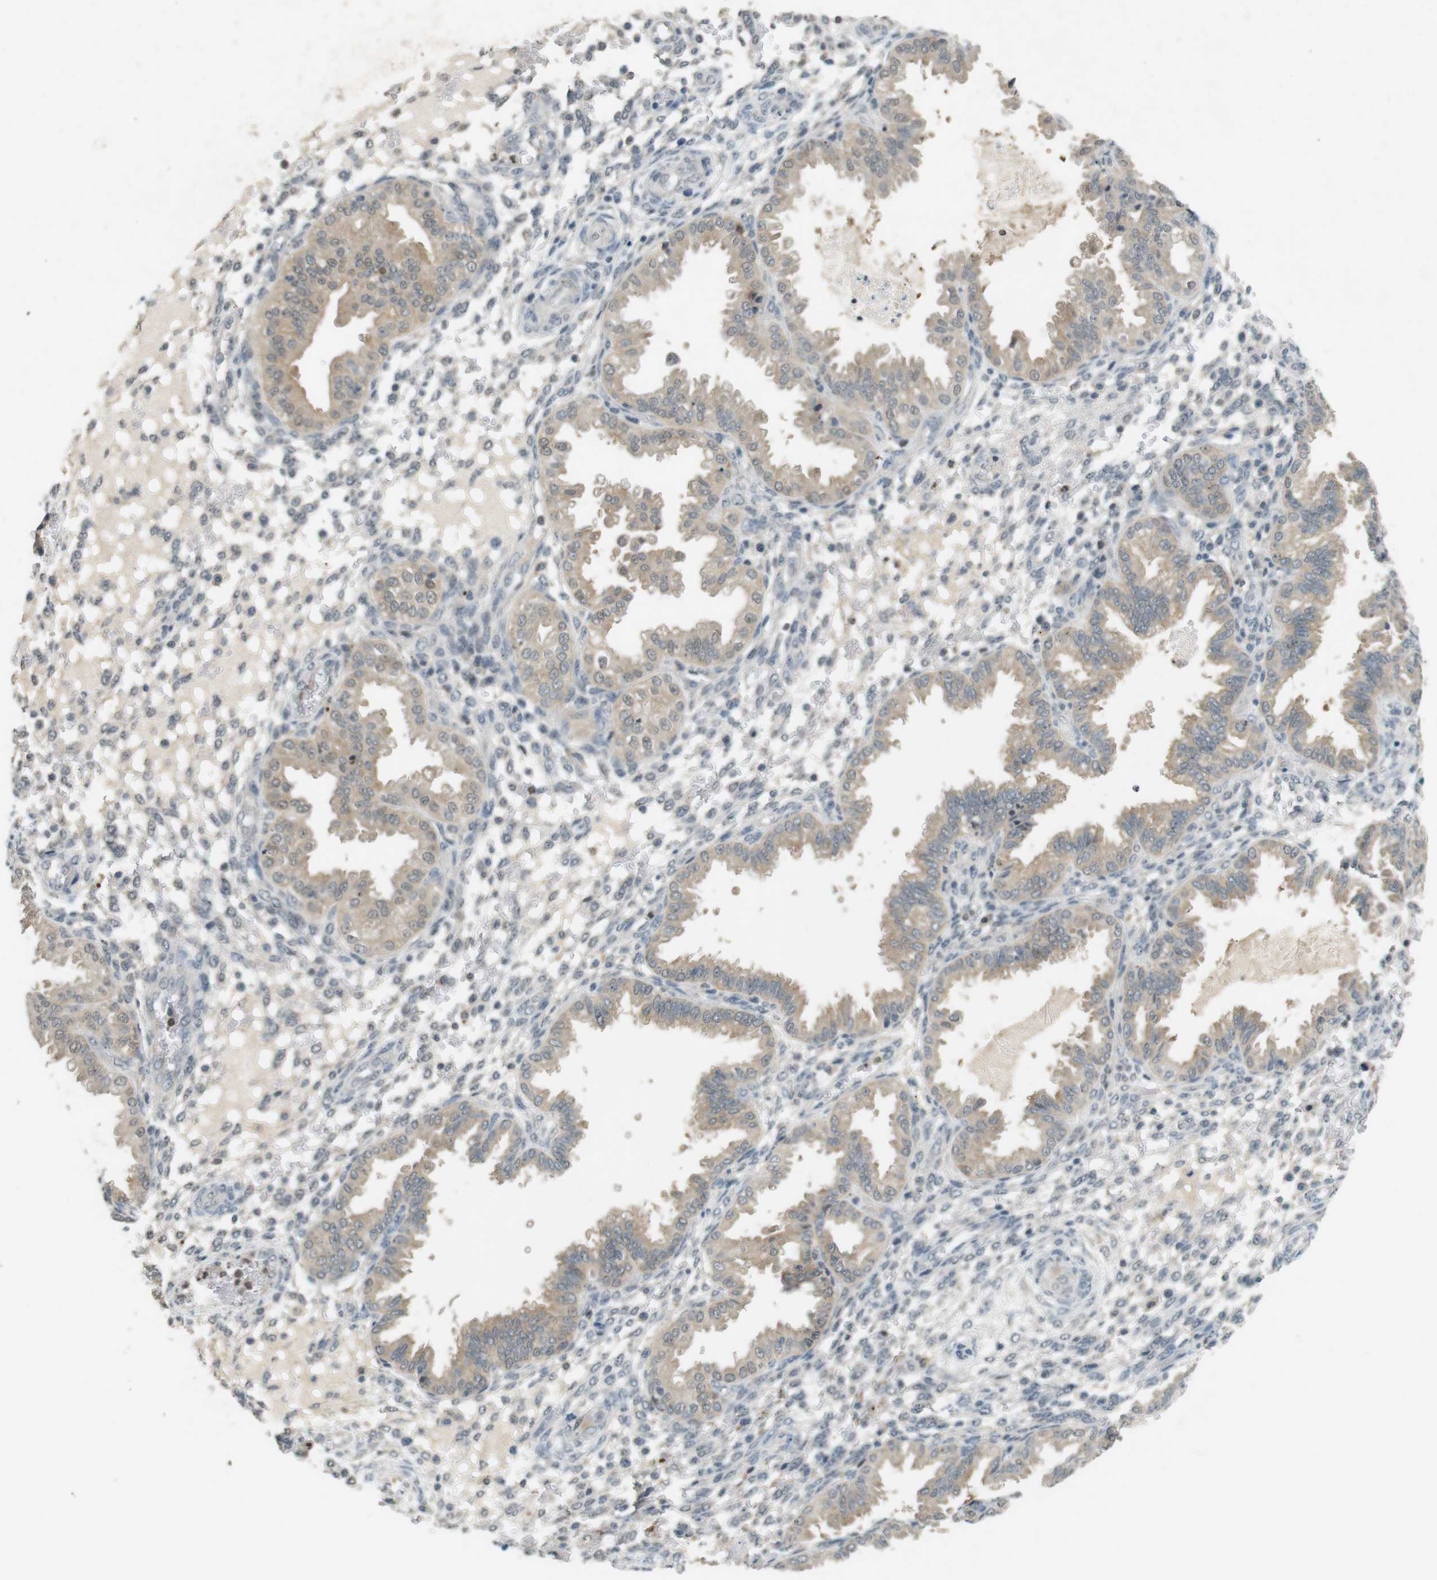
{"staining": {"intensity": "weak", "quantity": "<25%", "location": "cytoplasmic/membranous"}, "tissue": "endometrium", "cell_type": "Cells in endometrial stroma", "image_type": "normal", "snomed": [{"axis": "morphology", "description": "Normal tissue, NOS"}, {"axis": "topography", "description": "Endometrium"}], "caption": "An immunohistochemistry (IHC) histopathology image of unremarkable endometrium is shown. There is no staining in cells in endometrial stroma of endometrium. (Brightfield microscopy of DAB (3,3'-diaminobenzidine) immunohistochemistry (IHC) at high magnification).", "gene": "CDK14", "patient": {"sex": "female", "age": 33}}